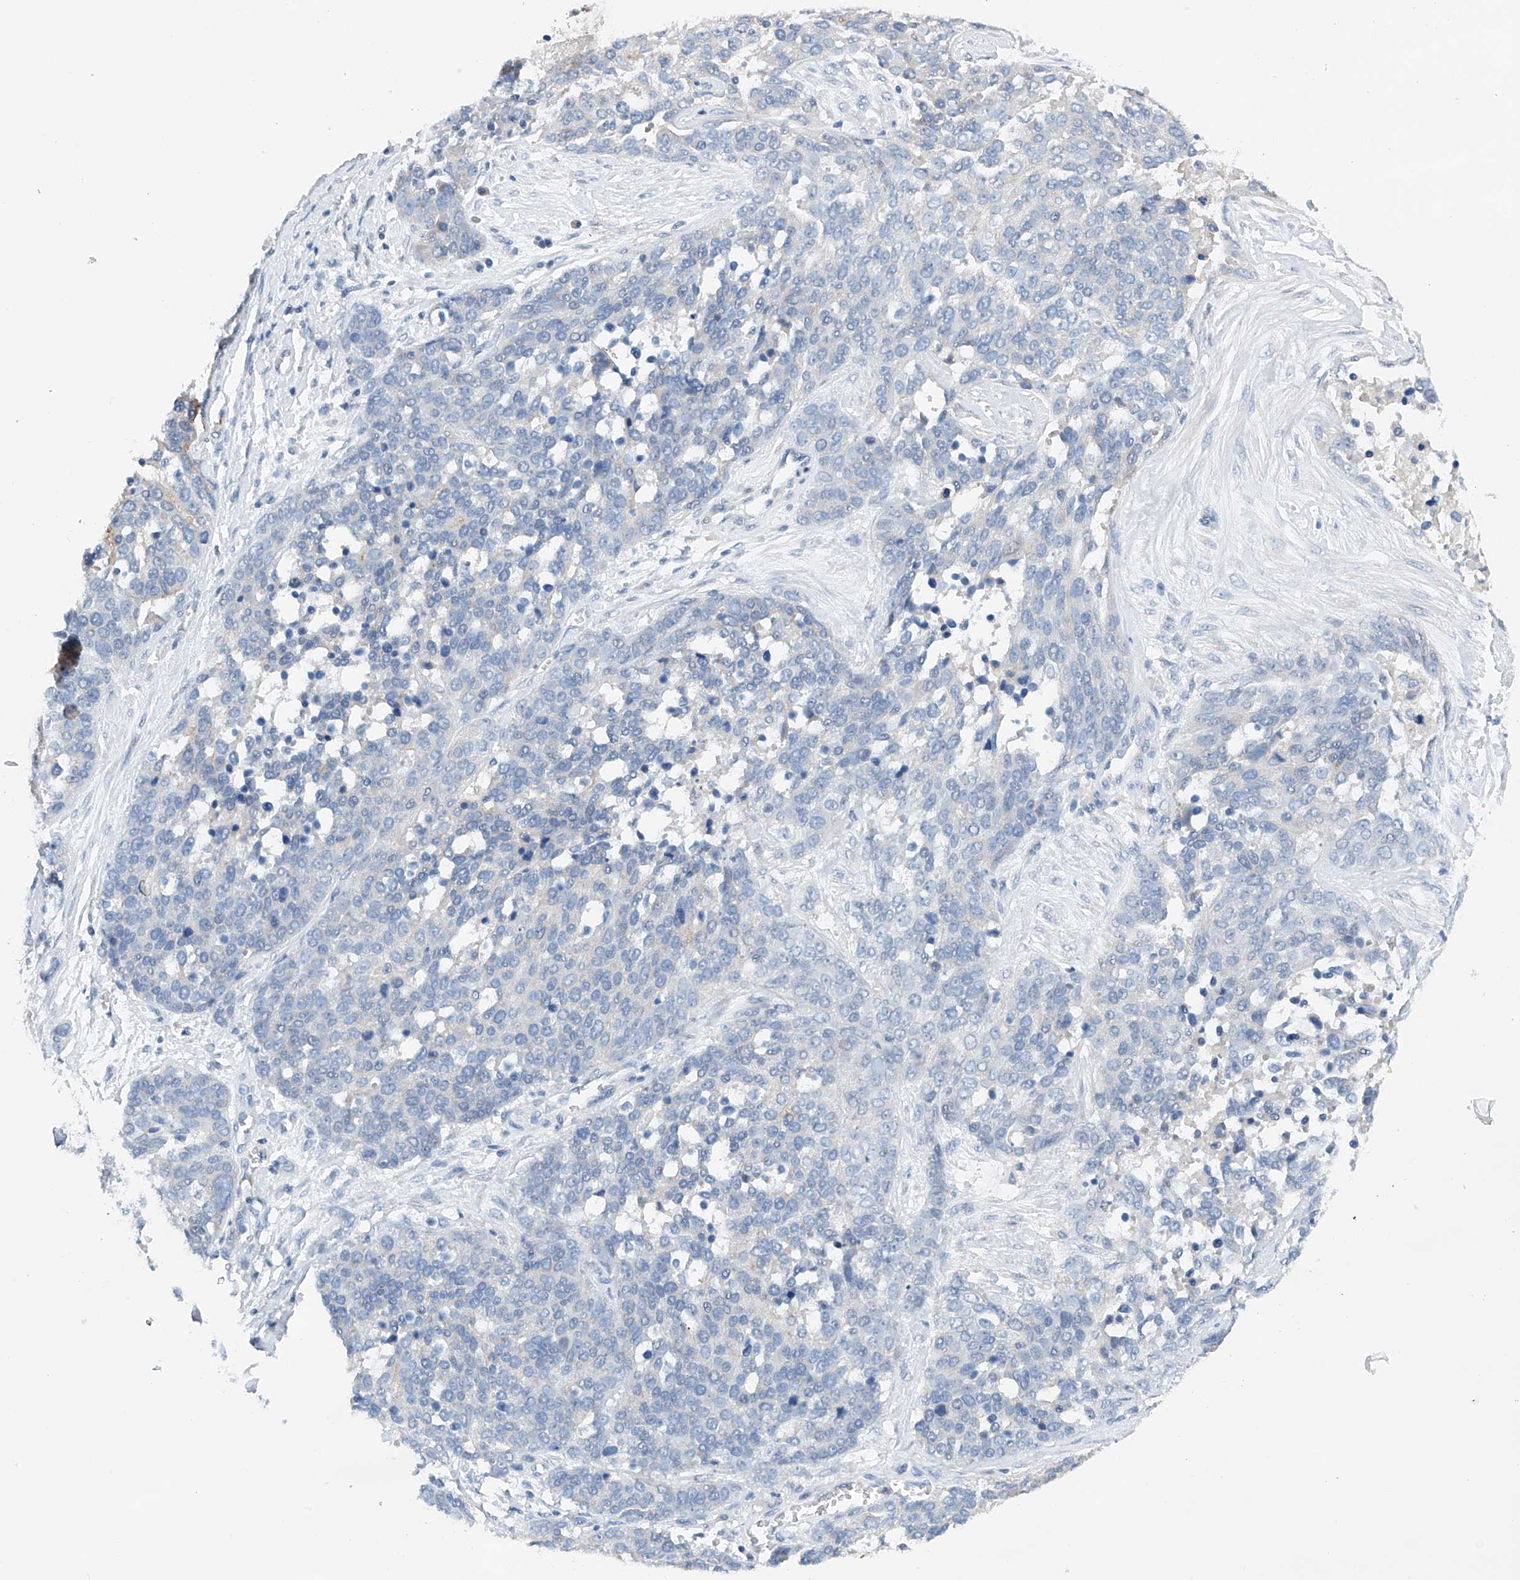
{"staining": {"intensity": "negative", "quantity": "none", "location": "none"}, "tissue": "ovarian cancer", "cell_type": "Tumor cells", "image_type": "cancer", "snomed": [{"axis": "morphology", "description": "Cystadenocarcinoma, serous, NOS"}, {"axis": "topography", "description": "Ovary"}], "caption": "The photomicrograph demonstrates no staining of tumor cells in ovarian serous cystadenocarcinoma.", "gene": "GPC4", "patient": {"sex": "female", "age": 44}}